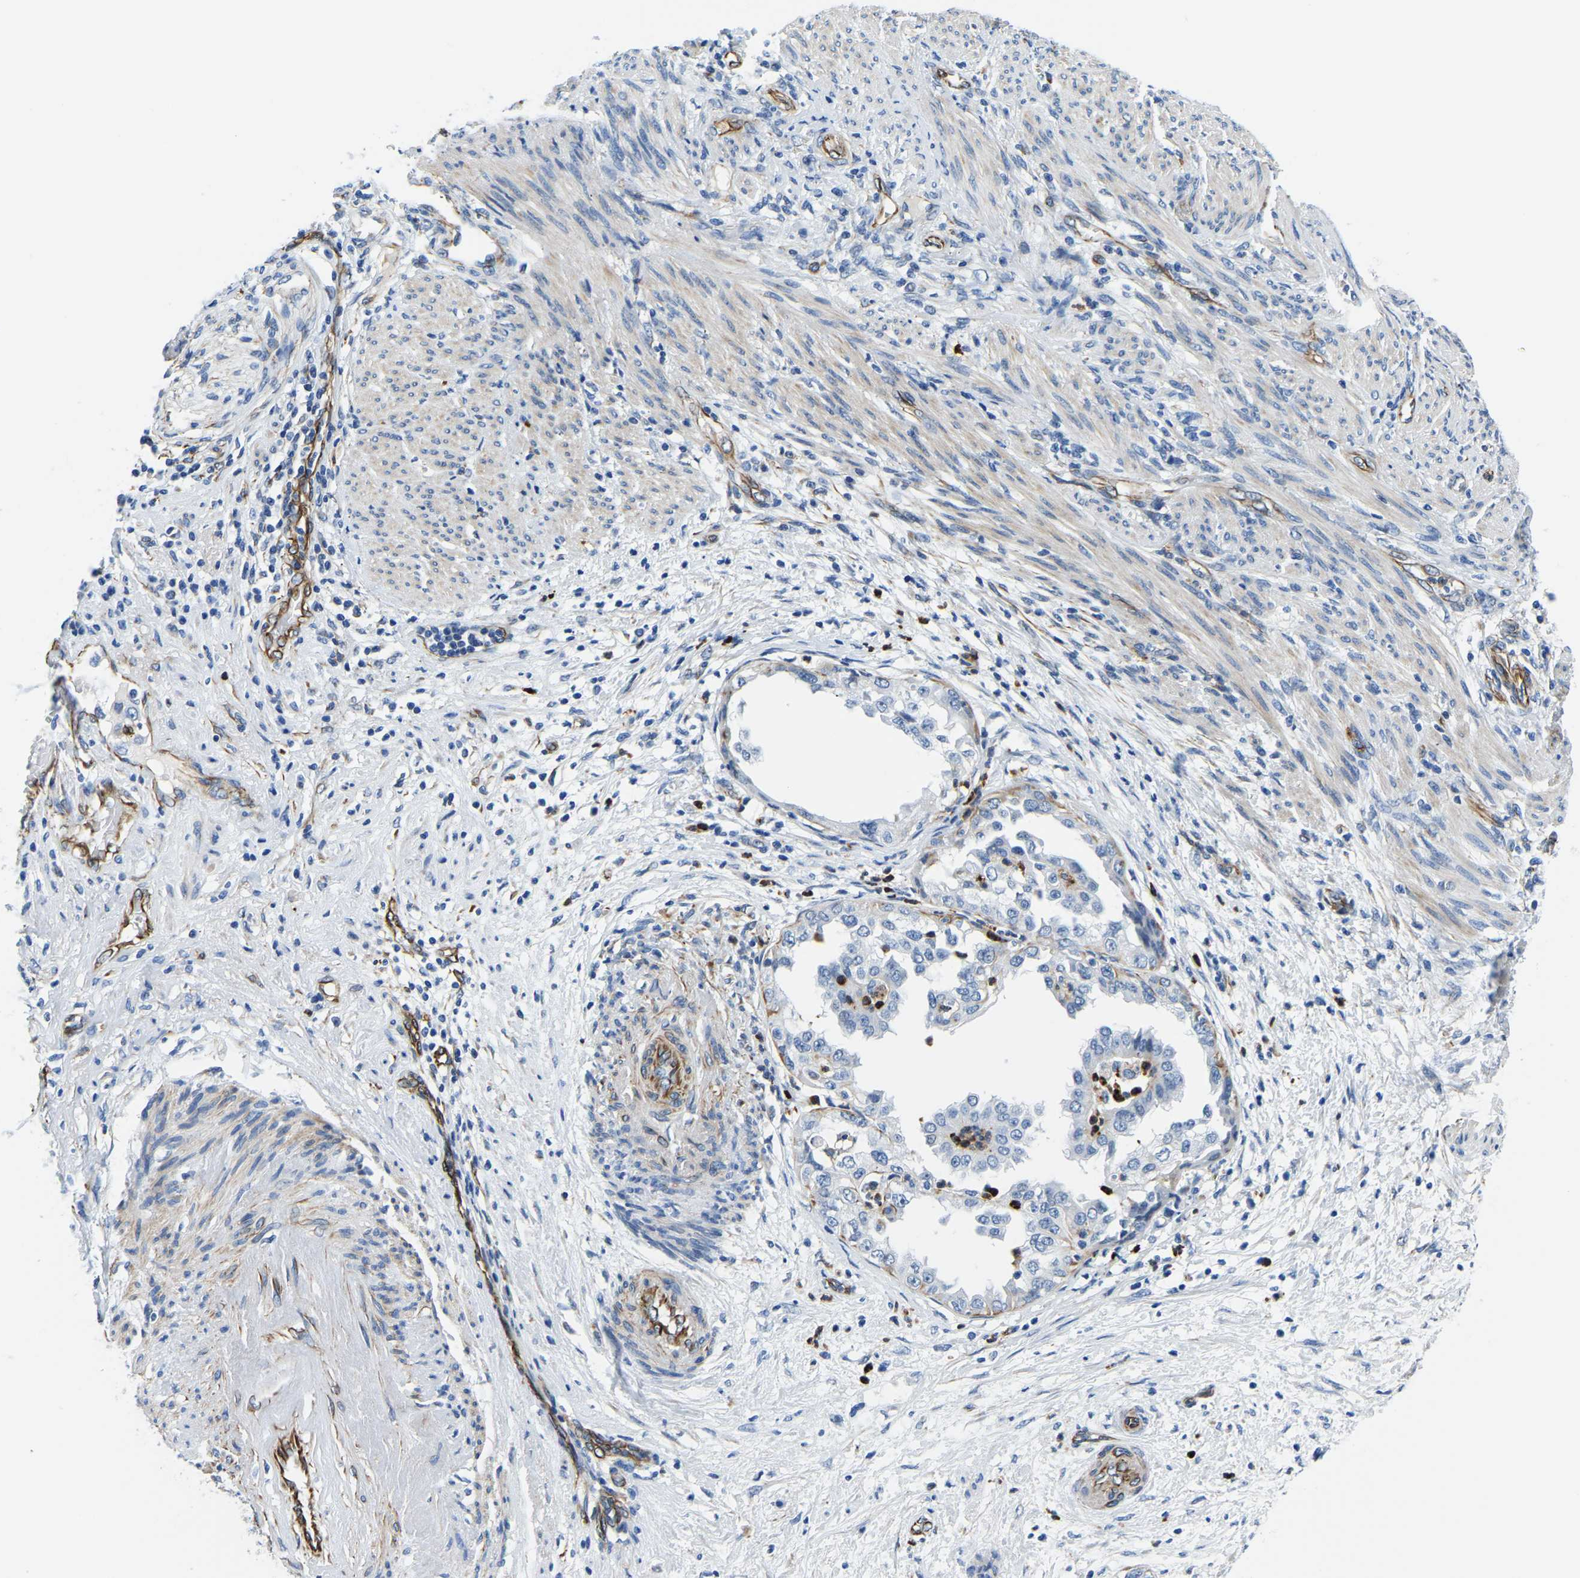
{"staining": {"intensity": "negative", "quantity": "none", "location": "none"}, "tissue": "endometrial cancer", "cell_type": "Tumor cells", "image_type": "cancer", "snomed": [{"axis": "morphology", "description": "Adenocarcinoma, NOS"}, {"axis": "topography", "description": "Endometrium"}], "caption": "There is no significant staining in tumor cells of adenocarcinoma (endometrial).", "gene": "MS4A3", "patient": {"sex": "female", "age": 85}}